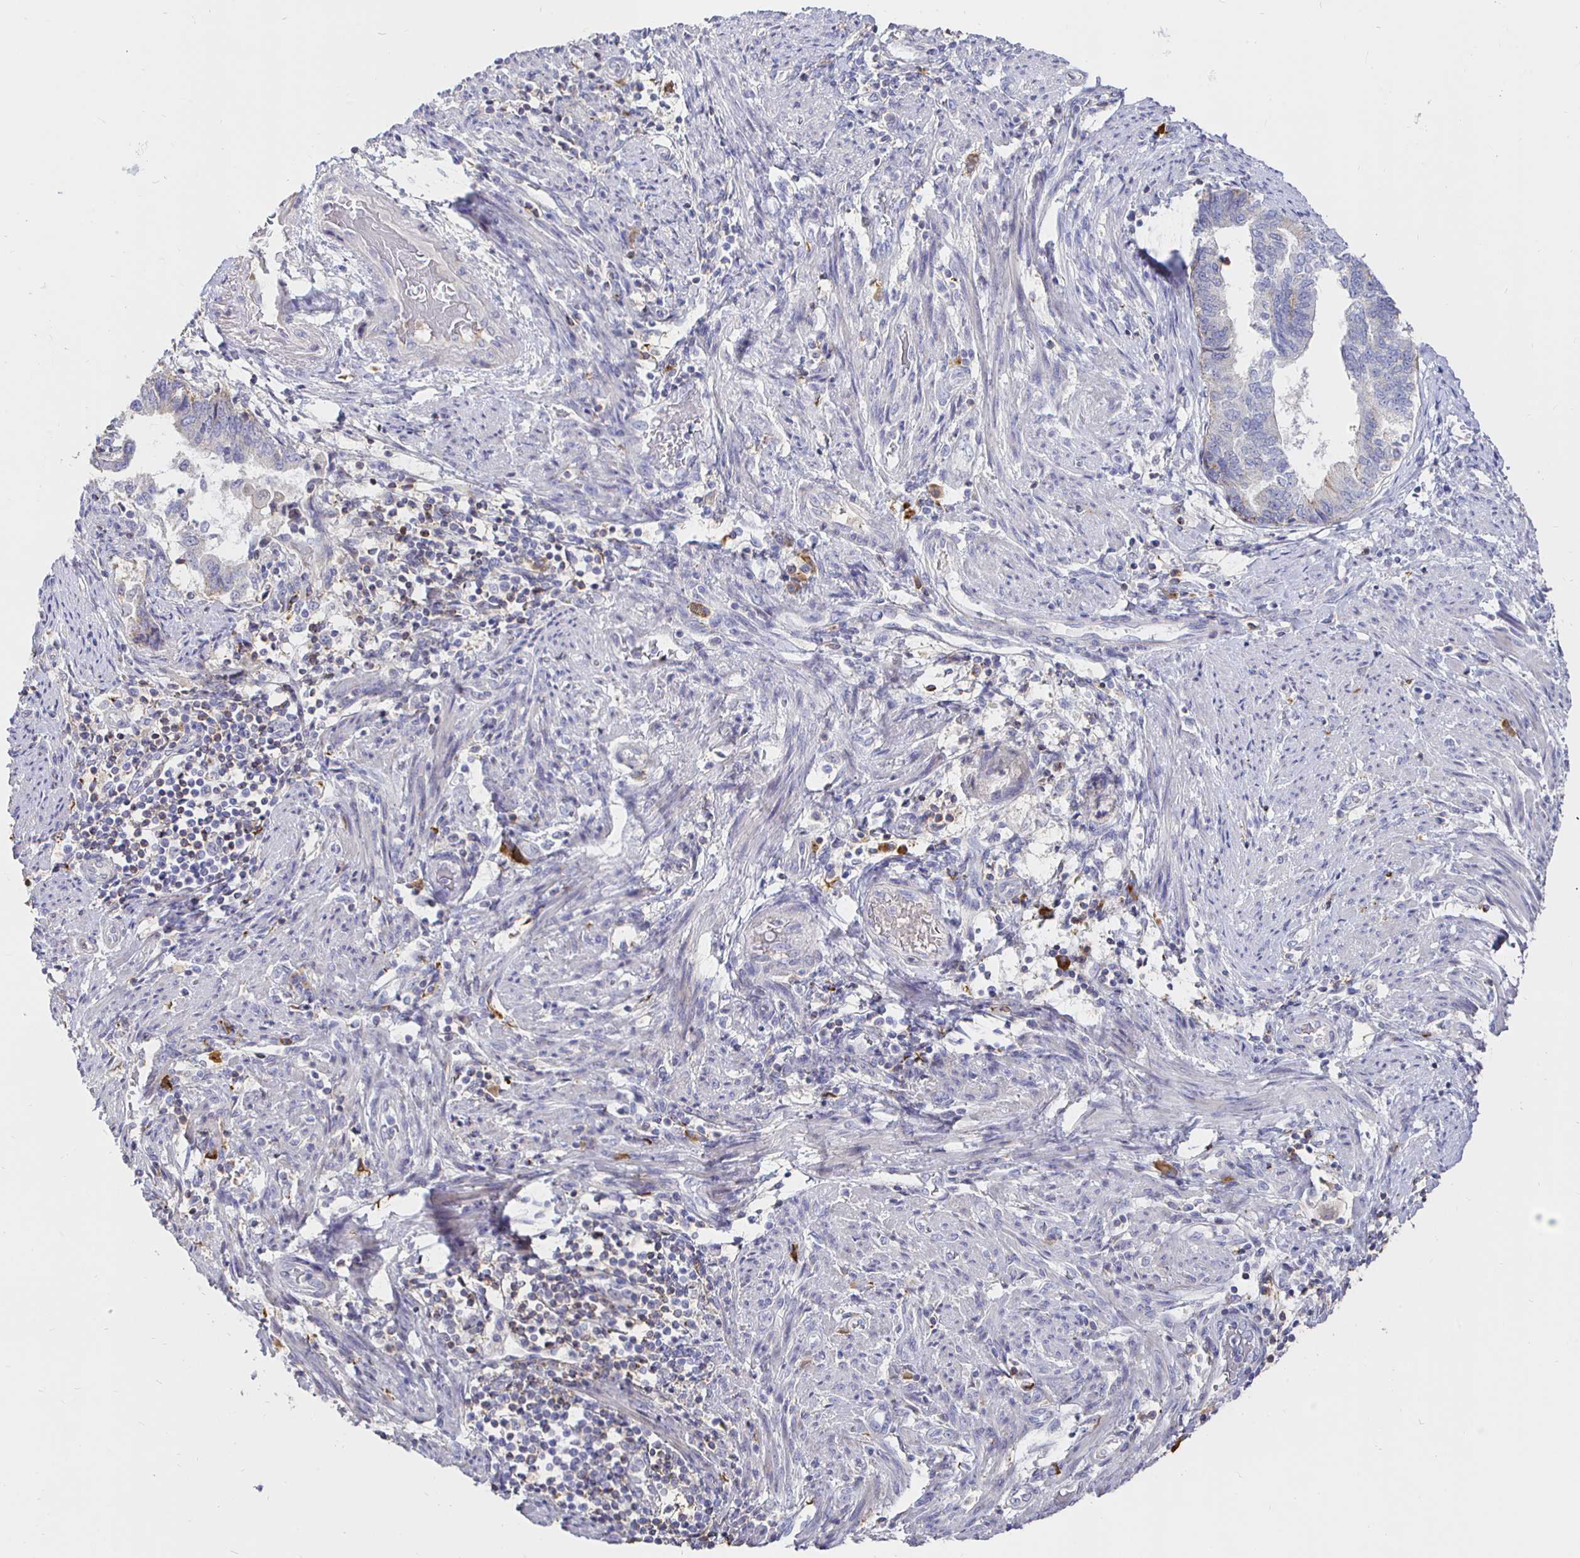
{"staining": {"intensity": "negative", "quantity": "none", "location": "none"}, "tissue": "endometrial cancer", "cell_type": "Tumor cells", "image_type": "cancer", "snomed": [{"axis": "morphology", "description": "Adenocarcinoma, NOS"}, {"axis": "topography", "description": "Endometrium"}], "caption": "Tumor cells show no significant positivity in endometrial adenocarcinoma. (DAB (3,3'-diaminobenzidine) IHC with hematoxylin counter stain).", "gene": "CXCR3", "patient": {"sex": "female", "age": 65}}